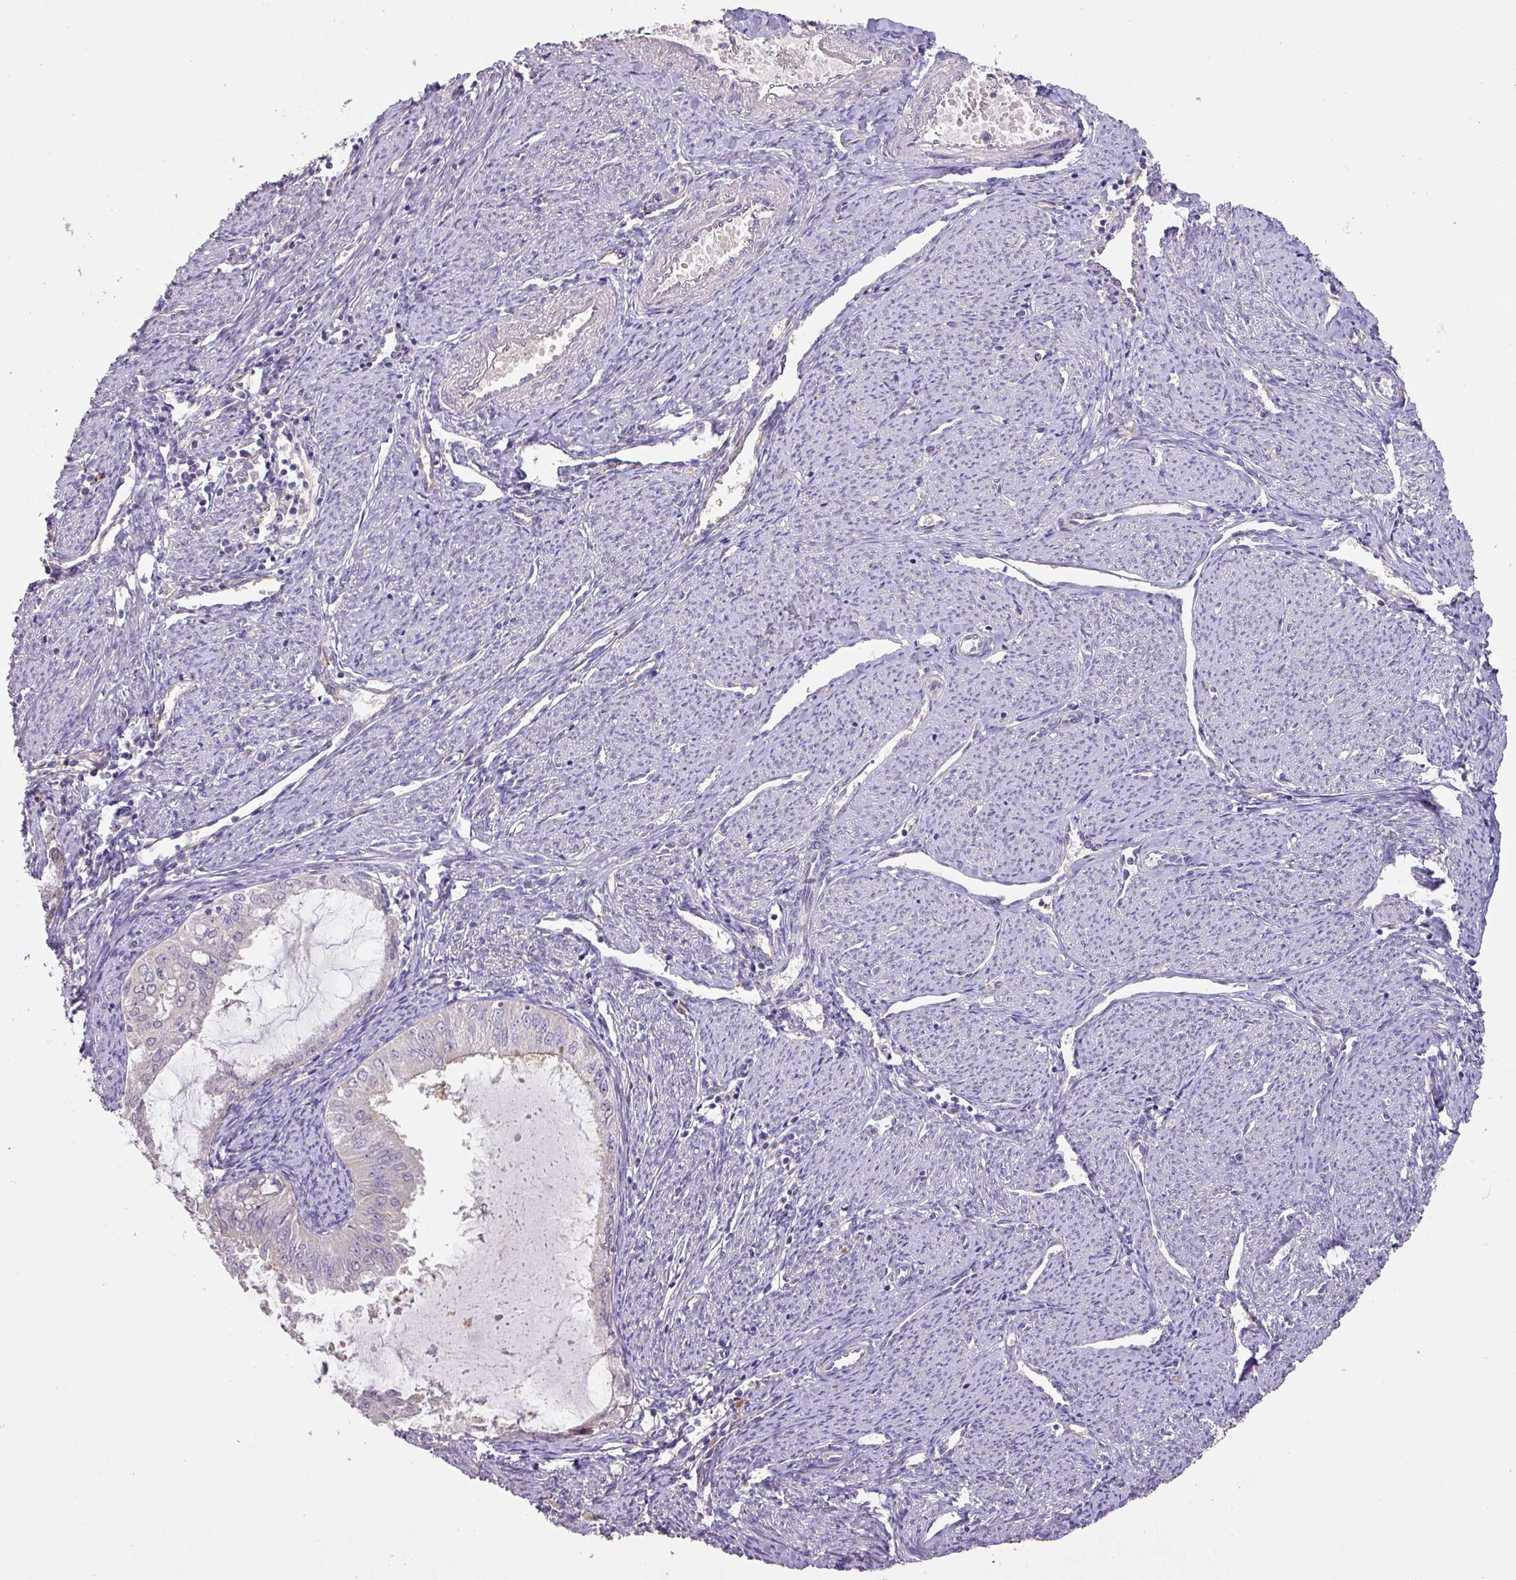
{"staining": {"intensity": "negative", "quantity": "none", "location": "none"}, "tissue": "endometrial cancer", "cell_type": "Tumor cells", "image_type": "cancer", "snomed": [{"axis": "morphology", "description": "Adenocarcinoma, NOS"}, {"axis": "topography", "description": "Endometrium"}], "caption": "Immunohistochemical staining of human adenocarcinoma (endometrial) reveals no significant staining in tumor cells. The staining is performed using DAB brown chromogen with nuclei counter-stained in using hematoxylin.", "gene": "PRADC1", "patient": {"sex": "female", "age": 70}}